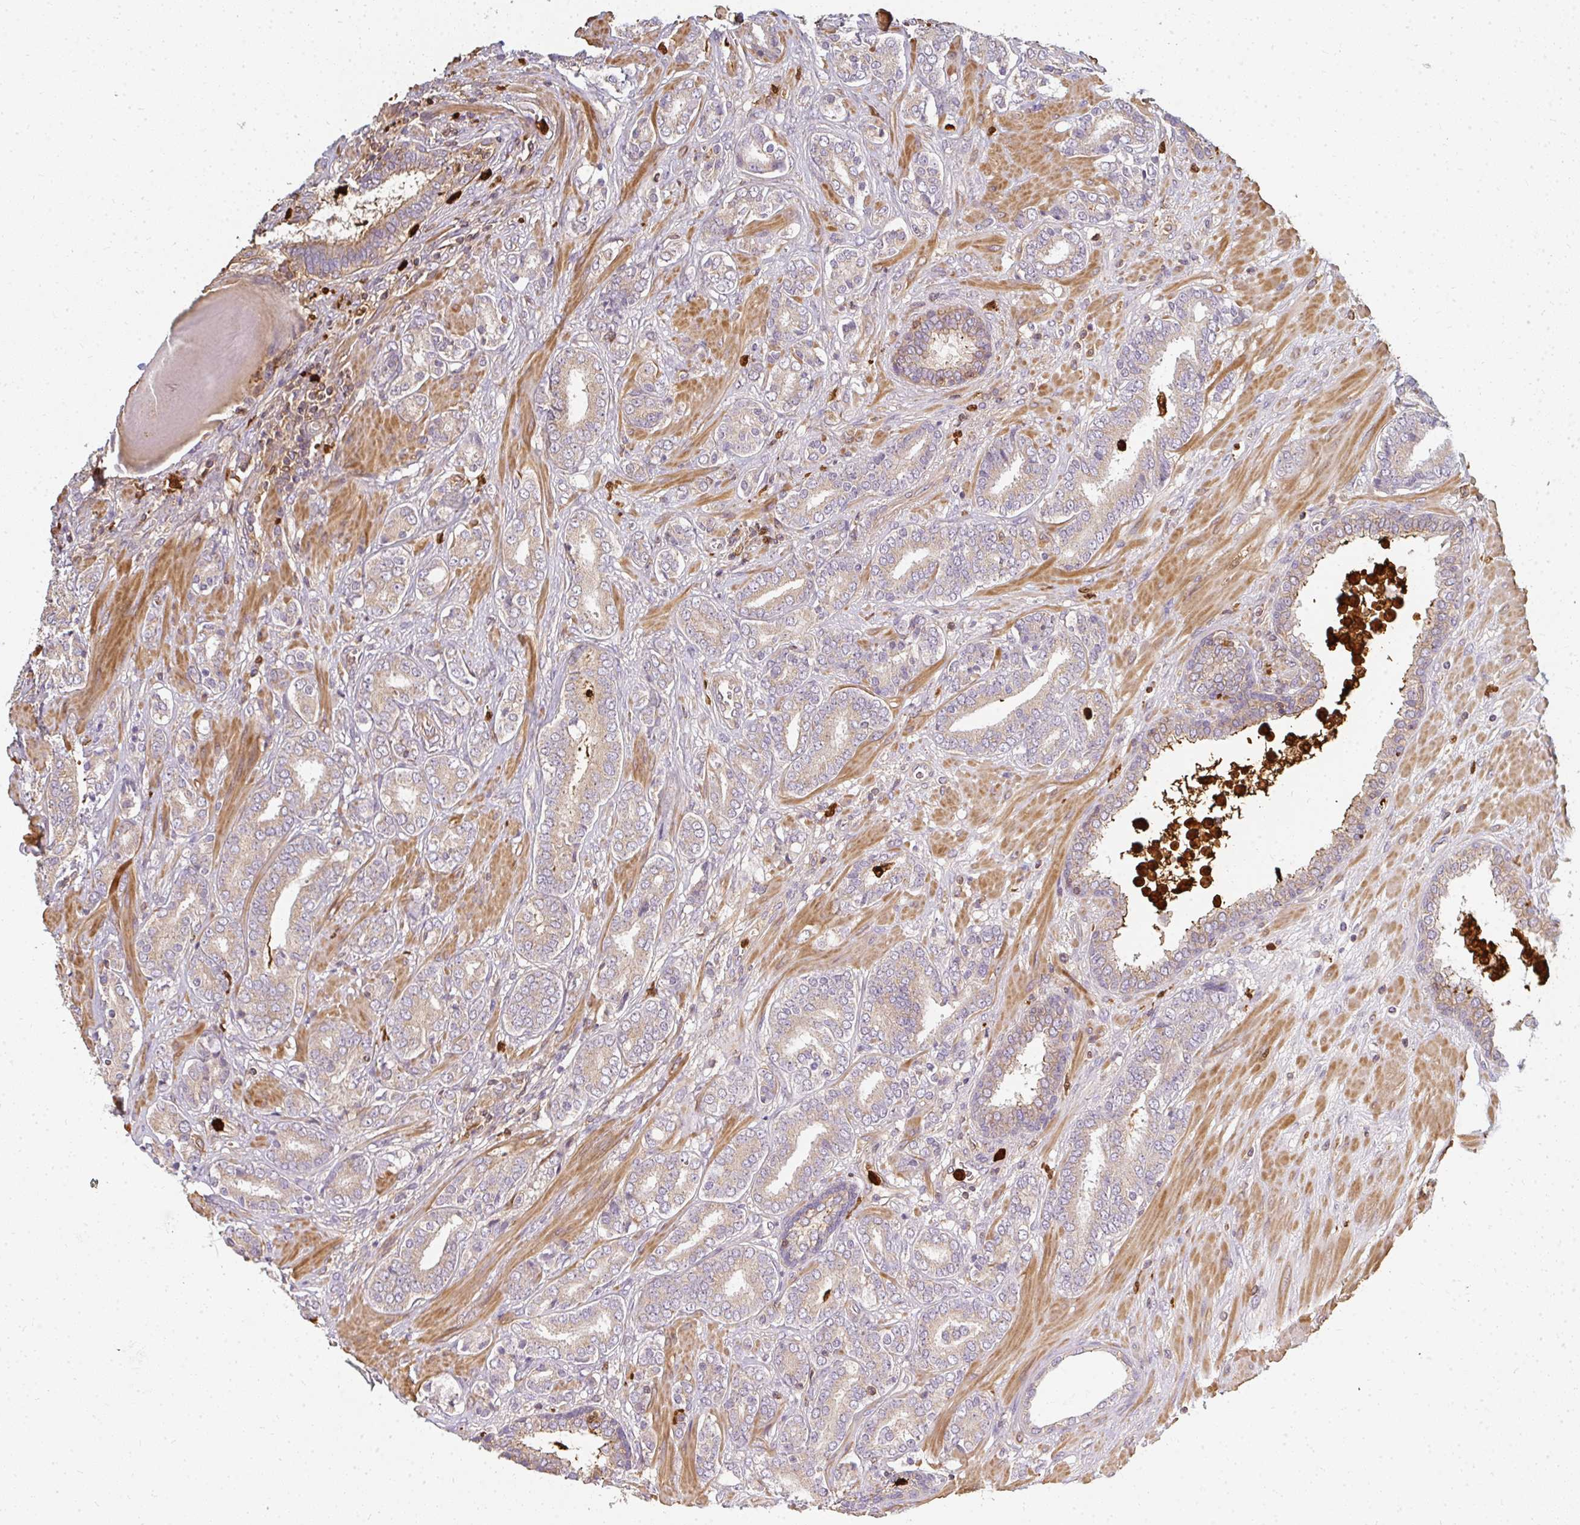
{"staining": {"intensity": "moderate", "quantity": ">75%", "location": "cytoplasmic/membranous"}, "tissue": "prostate cancer", "cell_type": "Tumor cells", "image_type": "cancer", "snomed": [{"axis": "morphology", "description": "Adenocarcinoma, High grade"}, {"axis": "topography", "description": "Prostate"}], "caption": "Immunohistochemistry (IHC) staining of prostate cancer (high-grade adenocarcinoma), which displays medium levels of moderate cytoplasmic/membranous staining in approximately >75% of tumor cells indicating moderate cytoplasmic/membranous protein expression. The staining was performed using DAB (3,3'-diaminobenzidine) (brown) for protein detection and nuclei were counterstained in hematoxylin (blue).", "gene": "CNTRL", "patient": {"sex": "male", "age": 62}}